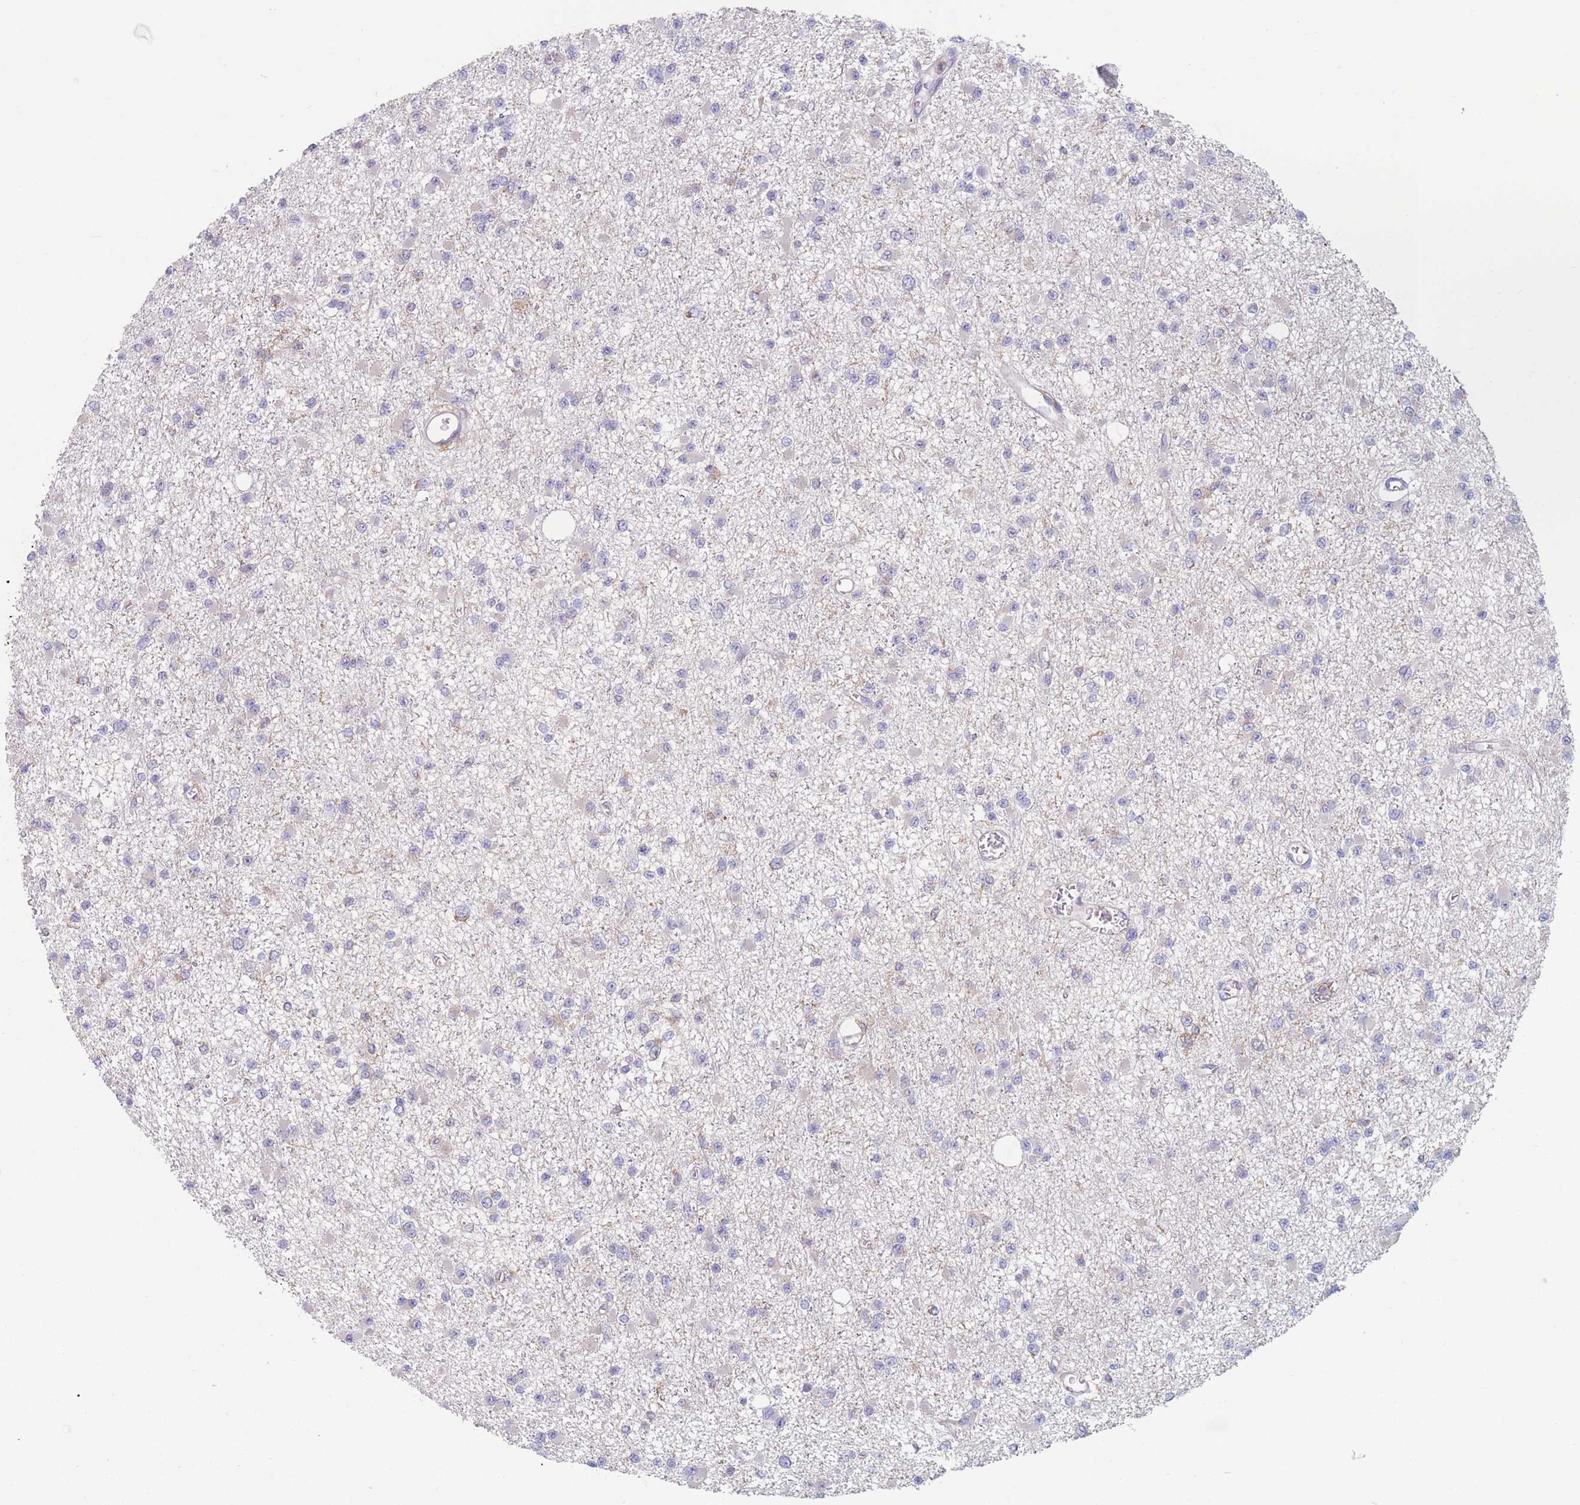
{"staining": {"intensity": "negative", "quantity": "none", "location": "none"}, "tissue": "glioma", "cell_type": "Tumor cells", "image_type": "cancer", "snomed": [{"axis": "morphology", "description": "Glioma, malignant, Low grade"}, {"axis": "topography", "description": "Brain"}], "caption": "IHC image of glioma stained for a protein (brown), which reveals no expression in tumor cells.", "gene": "ADH1A", "patient": {"sex": "female", "age": 22}}